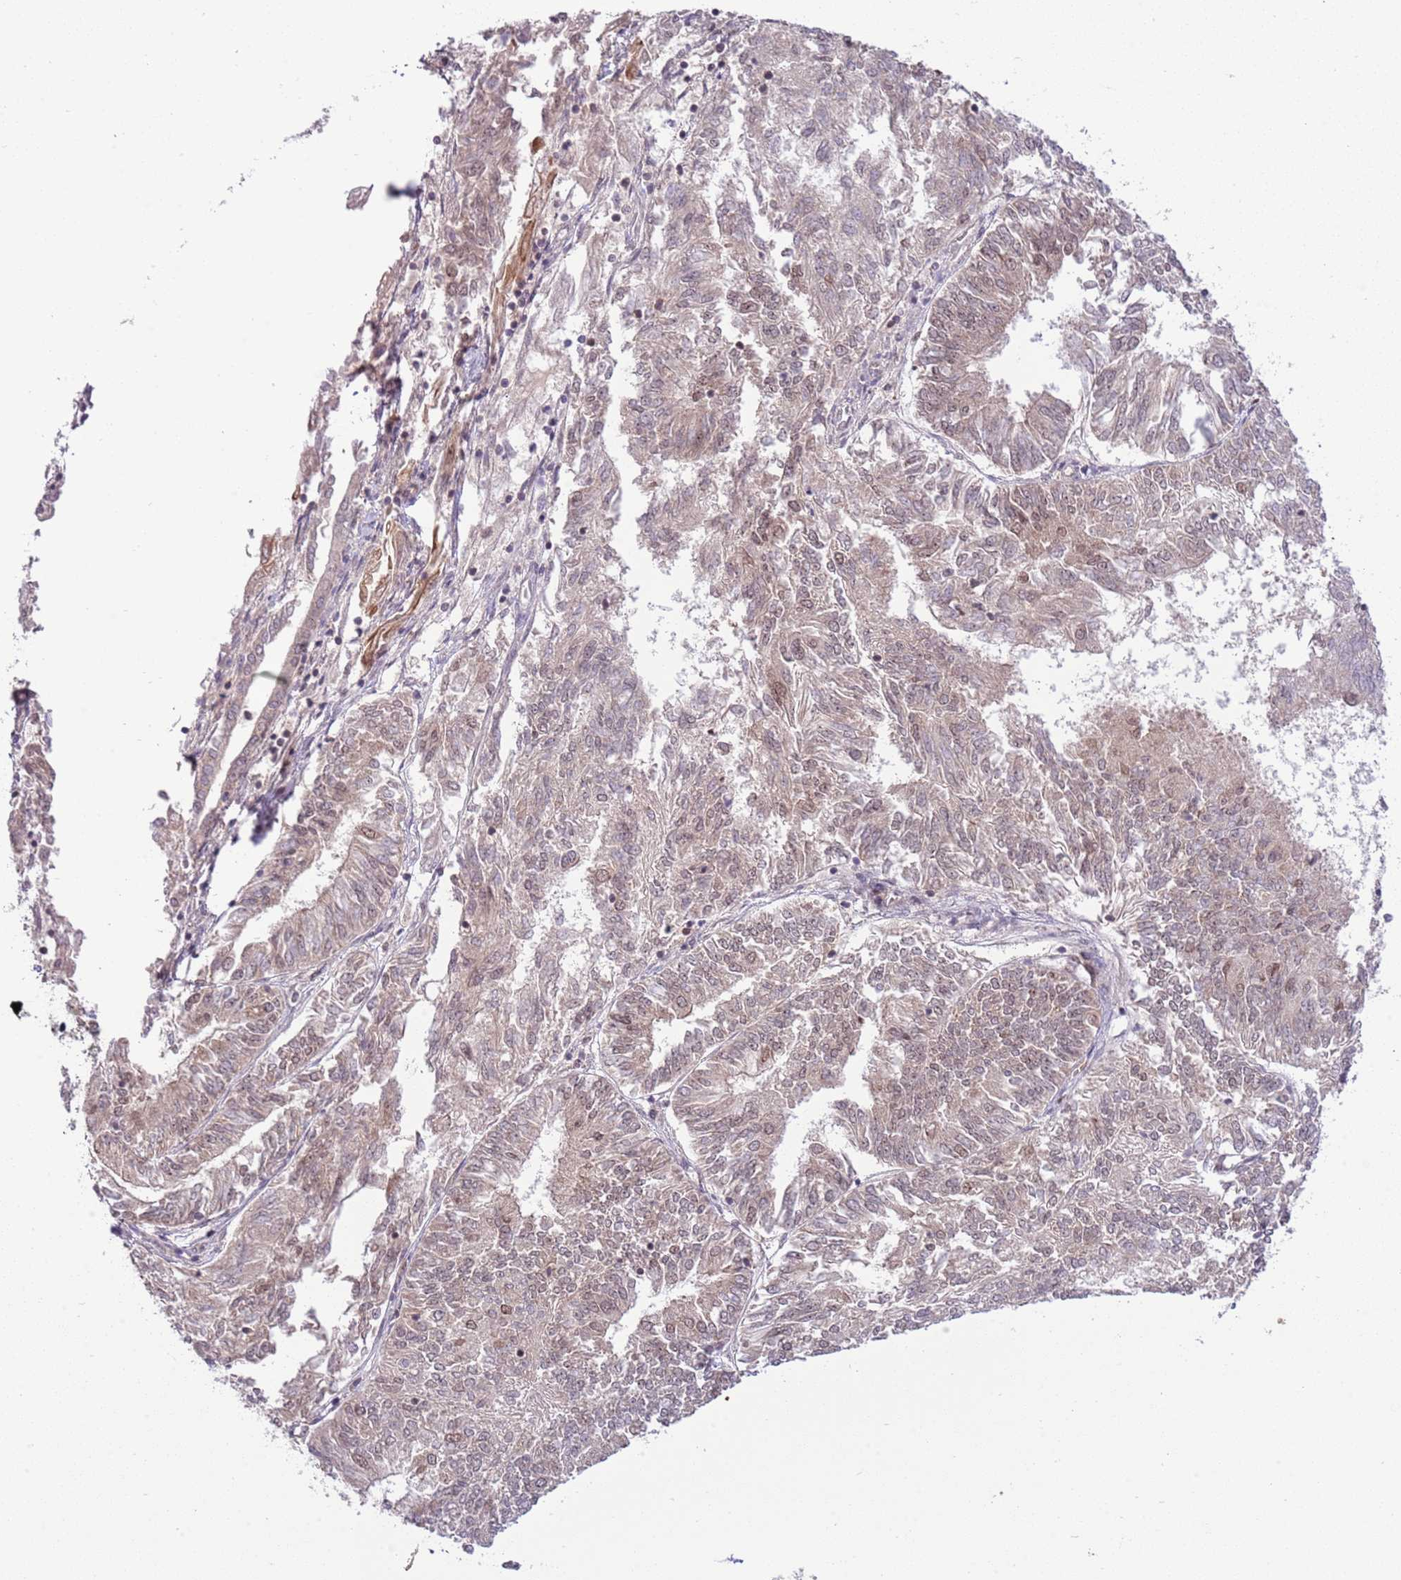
{"staining": {"intensity": "weak", "quantity": "25%-75%", "location": "cytoplasmic/membranous,nuclear"}, "tissue": "endometrial cancer", "cell_type": "Tumor cells", "image_type": "cancer", "snomed": [{"axis": "morphology", "description": "Adenocarcinoma, NOS"}, {"axis": "topography", "description": "Endometrium"}], "caption": "Adenocarcinoma (endometrial) tissue shows weak cytoplasmic/membranous and nuclear expression in about 25%-75% of tumor cells, visualized by immunohistochemistry.", "gene": "CHD1", "patient": {"sex": "female", "age": 58}}